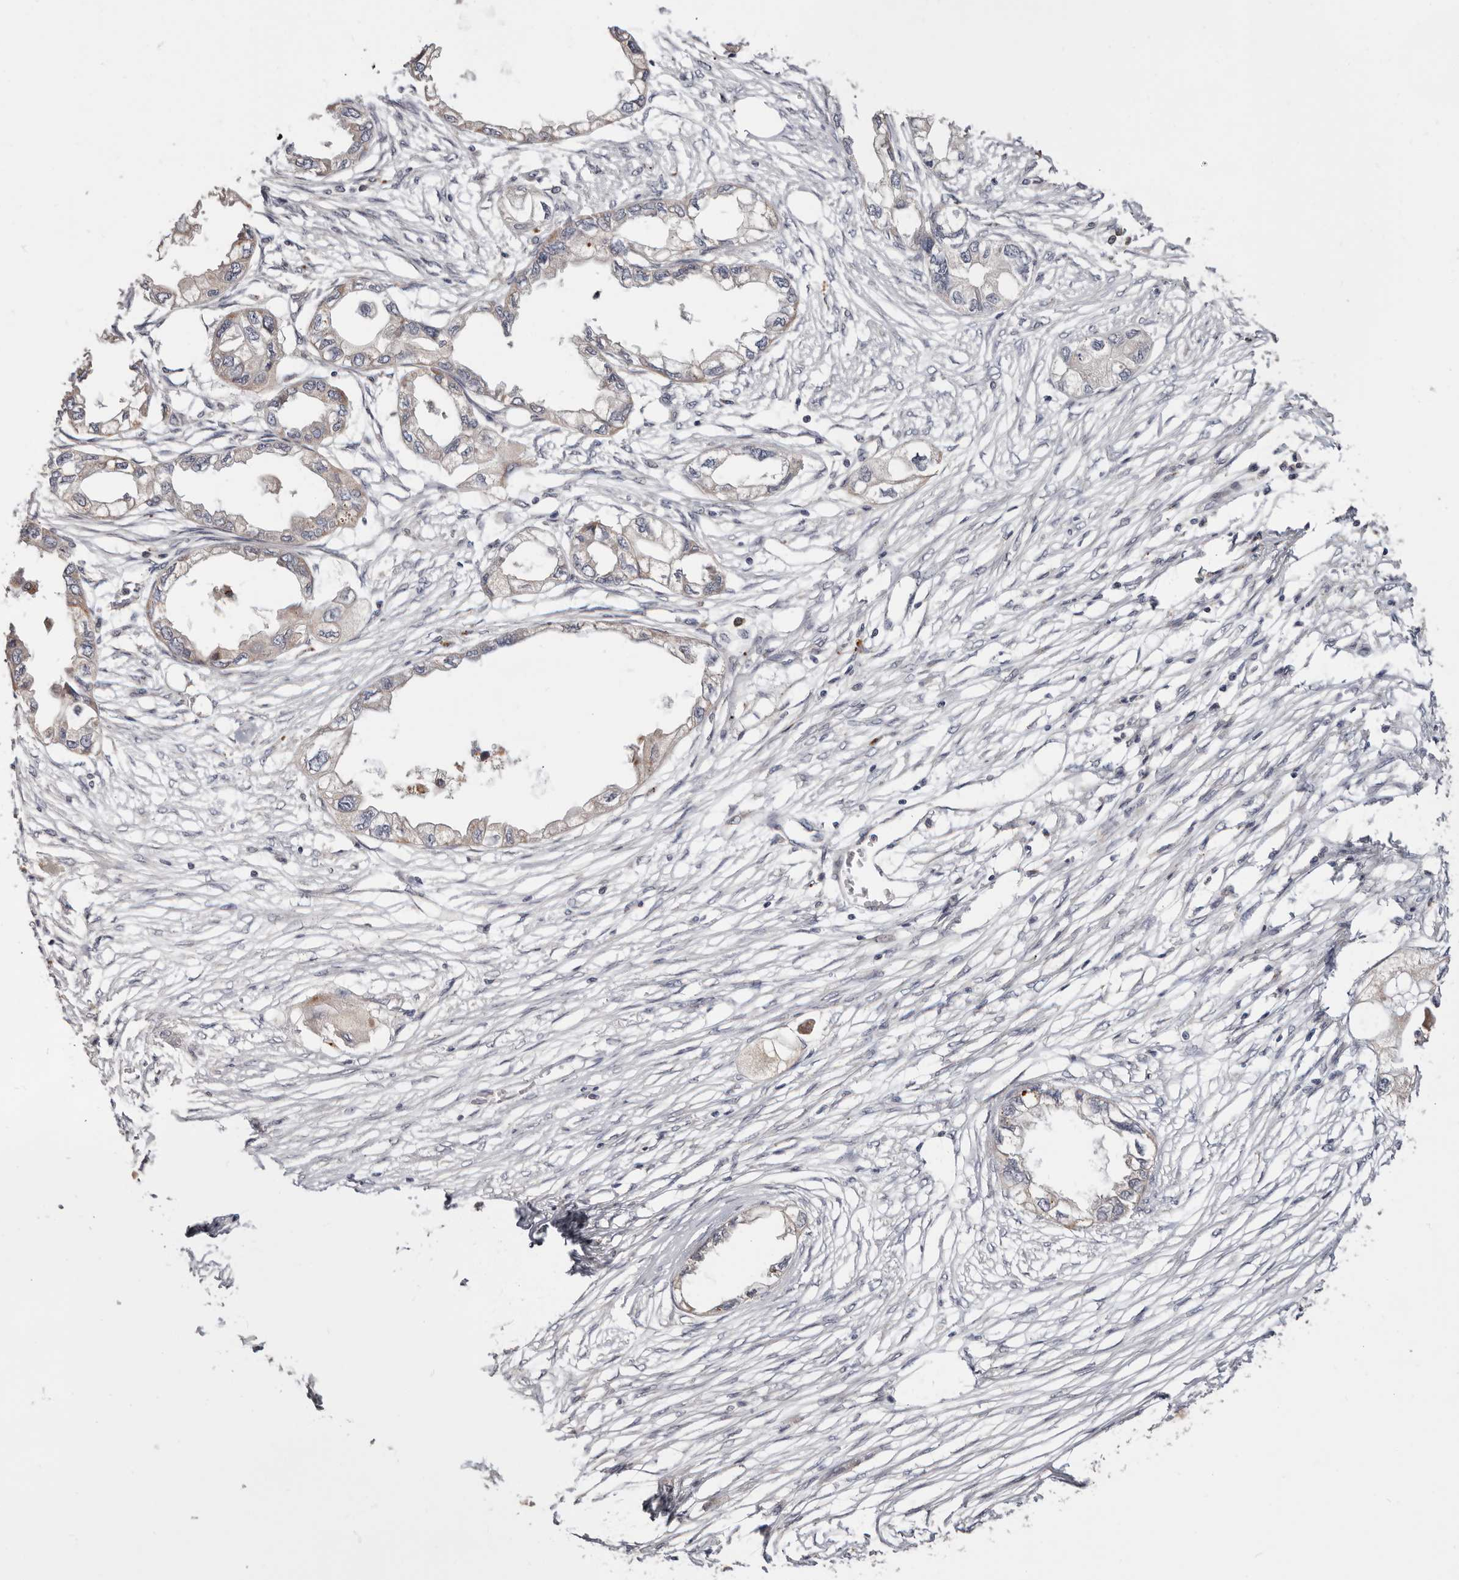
{"staining": {"intensity": "negative", "quantity": "none", "location": "none"}, "tissue": "endometrial cancer", "cell_type": "Tumor cells", "image_type": "cancer", "snomed": [{"axis": "morphology", "description": "Adenocarcinoma, NOS"}, {"axis": "morphology", "description": "Adenocarcinoma, metastatic, NOS"}, {"axis": "topography", "description": "Adipose tissue"}, {"axis": "topography", "description": "Endometrium"}], "caption": "Protein analysis of endometrial cancer (metastatic adenocarcinoma) displays no significant staining in tumor cells. (DAB (3,3'-diaminobenzidine) immunohistochemistry (IHC), high magnification).", "gene": "USP33", "patient": {"sex": "female", "age": 67}}